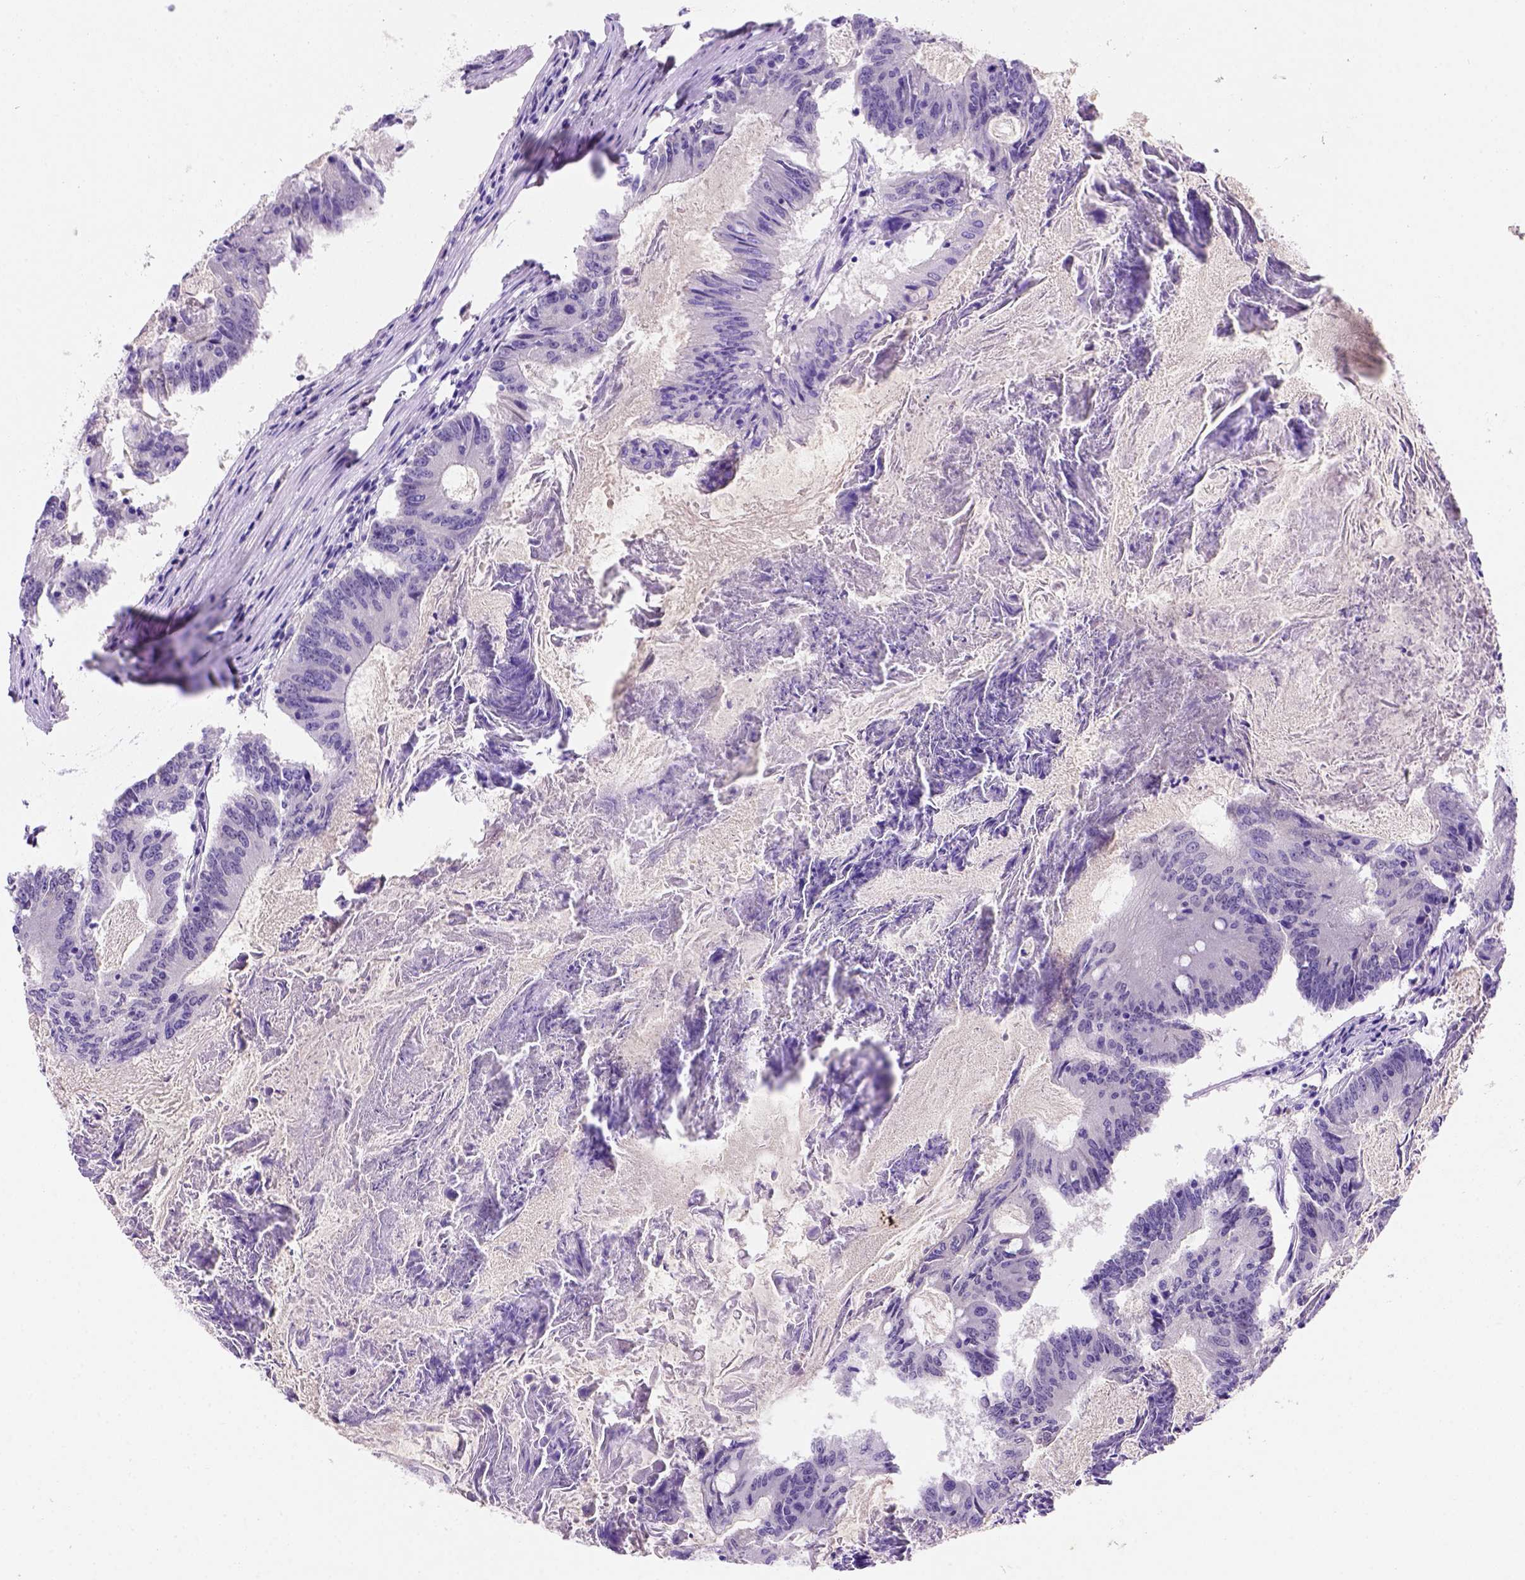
{"staining": {"intensity": "negative", "quantity": "none", "location": "none"}, "tissue": "colorectal cancer", "cell_type": "Tumor cells", "image_type": "cancer", "snomed": [{"axis": "morphology", "description": "Adenocarcinoma, NOS"}, {"axis": "topography", "description": "Colon"}], "caption": "This is an IHC histopathology image of colorectal cancer. There is no positivity in tumor cells.", "gene": "FAM81B", "patient": {"sex": "female", "age": 70}}